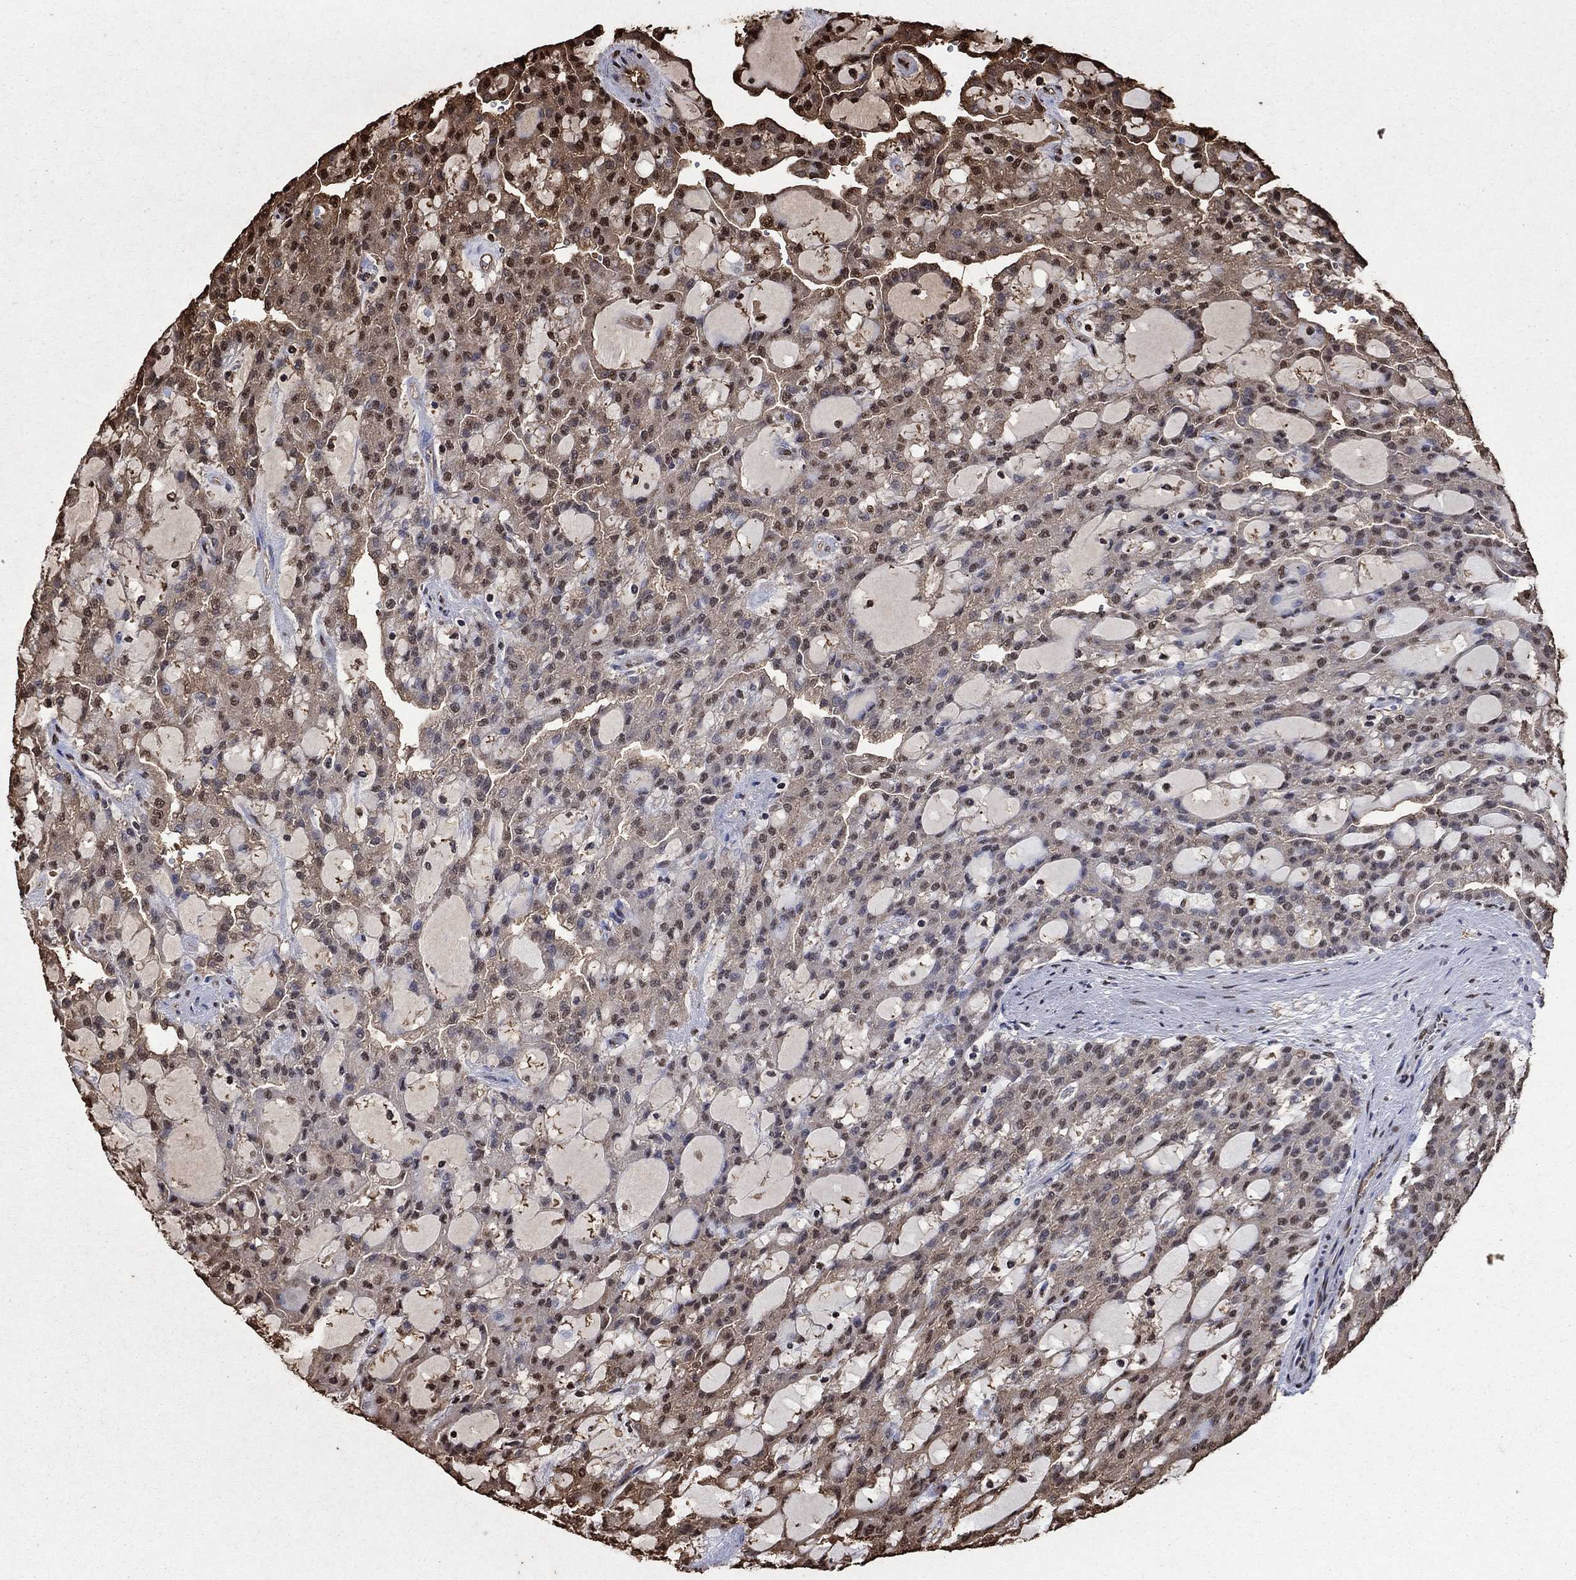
{"staining": {"intensity": "moderate", "quantity": "25%-75%", "location": "cytoplasmic/membranous,nuclear"}, "tissue": "renal cancer", "cell_type": "Tumor cells", "image_type": "cancer", "snomed": [{"axis": "morphology", "description": "Adenocarcinoma, NOS"}, {"axis": "topography", "description": "Kidney"}], "caption": "There is medium levels of moderate cytoplasmic/membranous and nuclear staining in tumor cells of renal cancer, as demonstrated by immunohistochemical staining (brown color).", "gene": "GAPDH", "patient": {"sex": "male", "age": 63}}